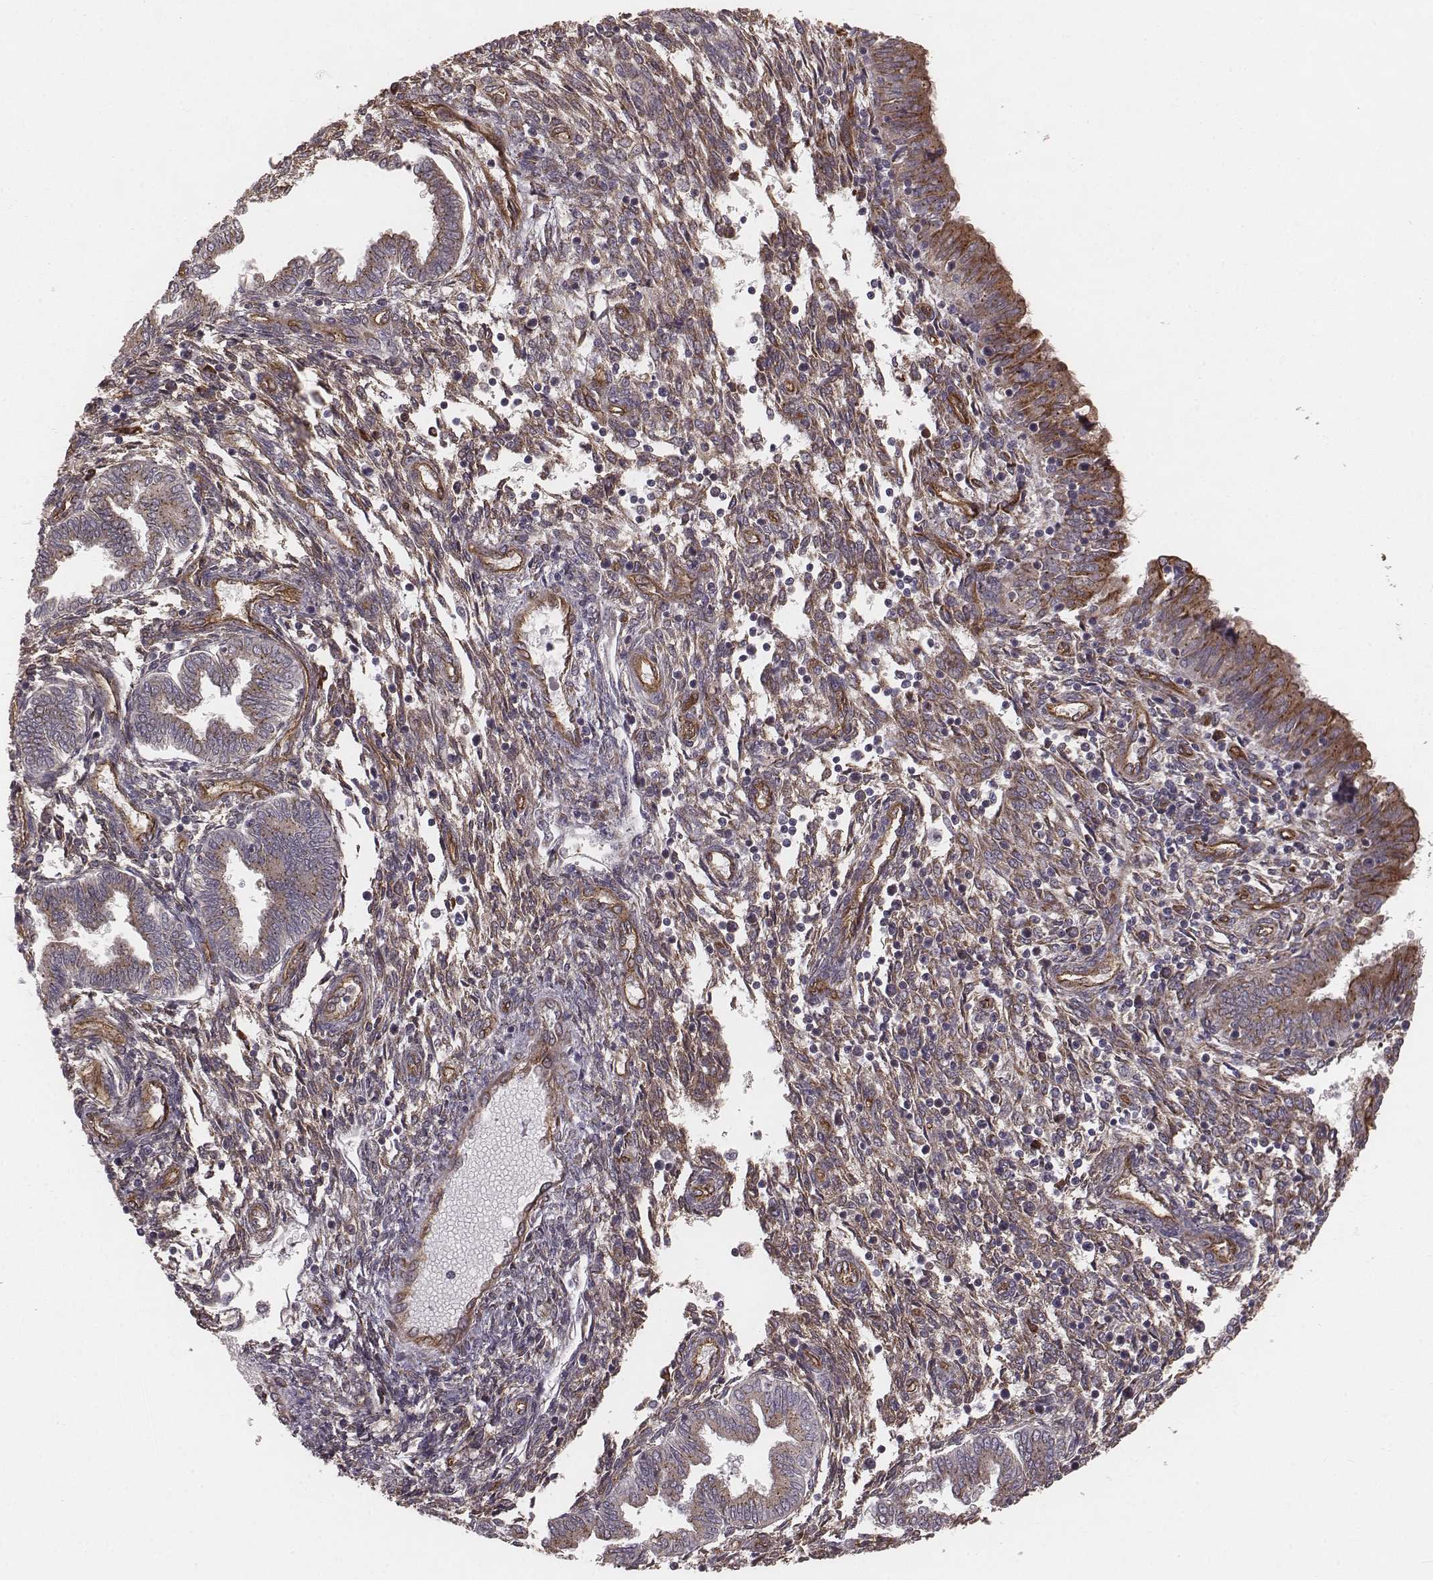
{"staining": {"intensity": "weak", "quantity": "<25%", "location": "cytoplasmic/membranous"}, "tissue": "endometrium", "cell_type": "Cells in endometrial stroma", "image_type": "normal", "snomed": [{"axis": "morphology", "description": "Normal tissue, NOS"}, {"axis": "topography", "description": "Endometrium"}], "caption": "Protein analysis of normal endometrium demonstrates no significant positivity in cells in endometrial stroma. The staining was performed using DAB to visualize the protein expression in brown, while the nuclei were stained in blue with hematoxylin (Magnification: 20x).", "gene": "PALMD", "patient": {"sex": "female", "age": 42}}